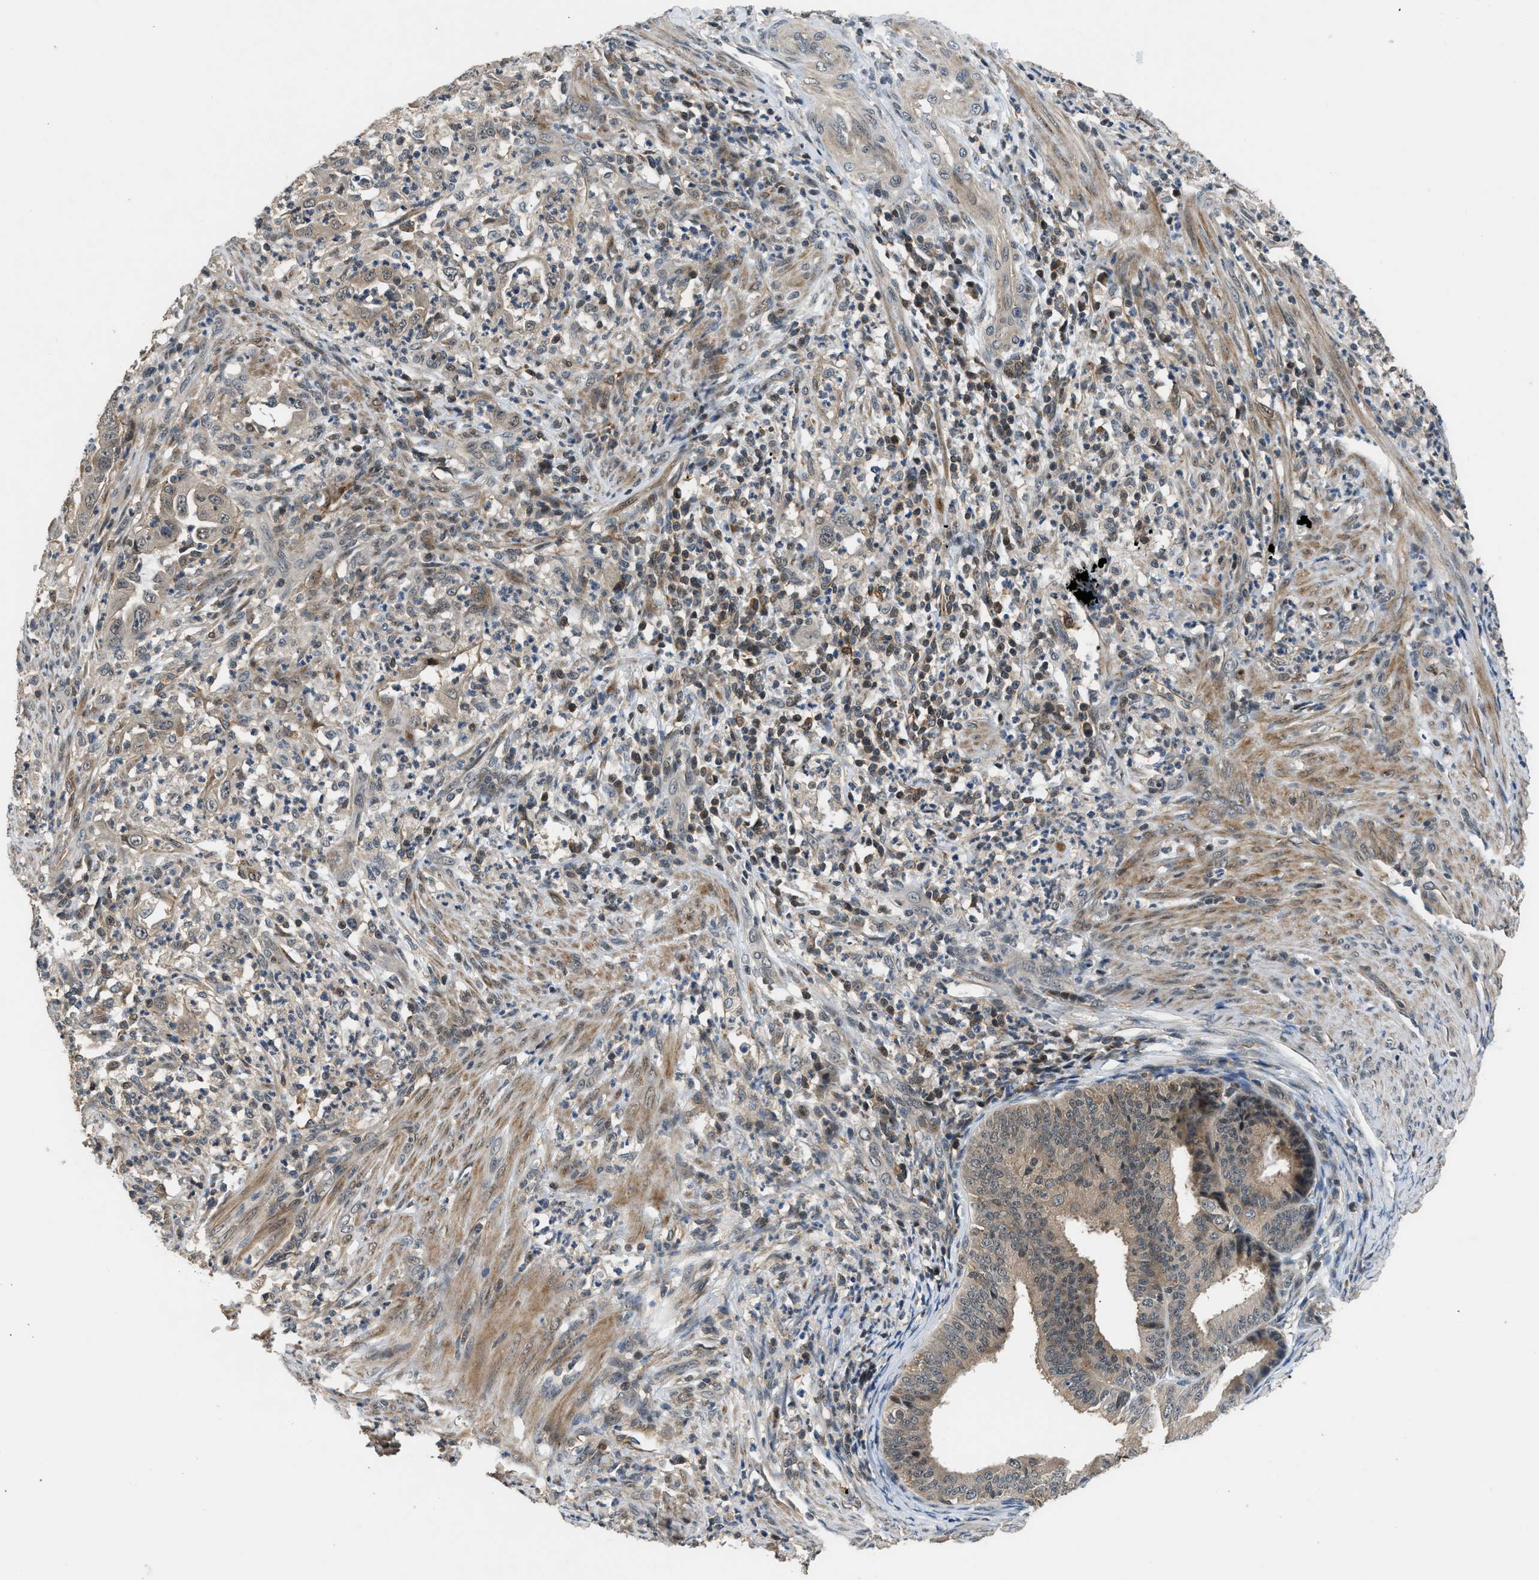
{"staining": {"intensity": "moderate", "quantity": ">75%", "location": "cytoplasmic/membranous"}, "tissue": "endometrial cancer", "cell_type": "Tumor cells", "image_type": "cancer", "snomed": [{"axis": "morphology", "description": "Adenocarcinoma, NOS"}, {"axis": "topography", "description": "Endometrium"}], "caption": "Protein staining of adenocarcinoma (endometrial) tissue shows moderate cytoplasmic/membranous staining in approximately >75% of tumor cells.", "gene": "MTMR1", "patient": {"sex": "female", "age": 70}}